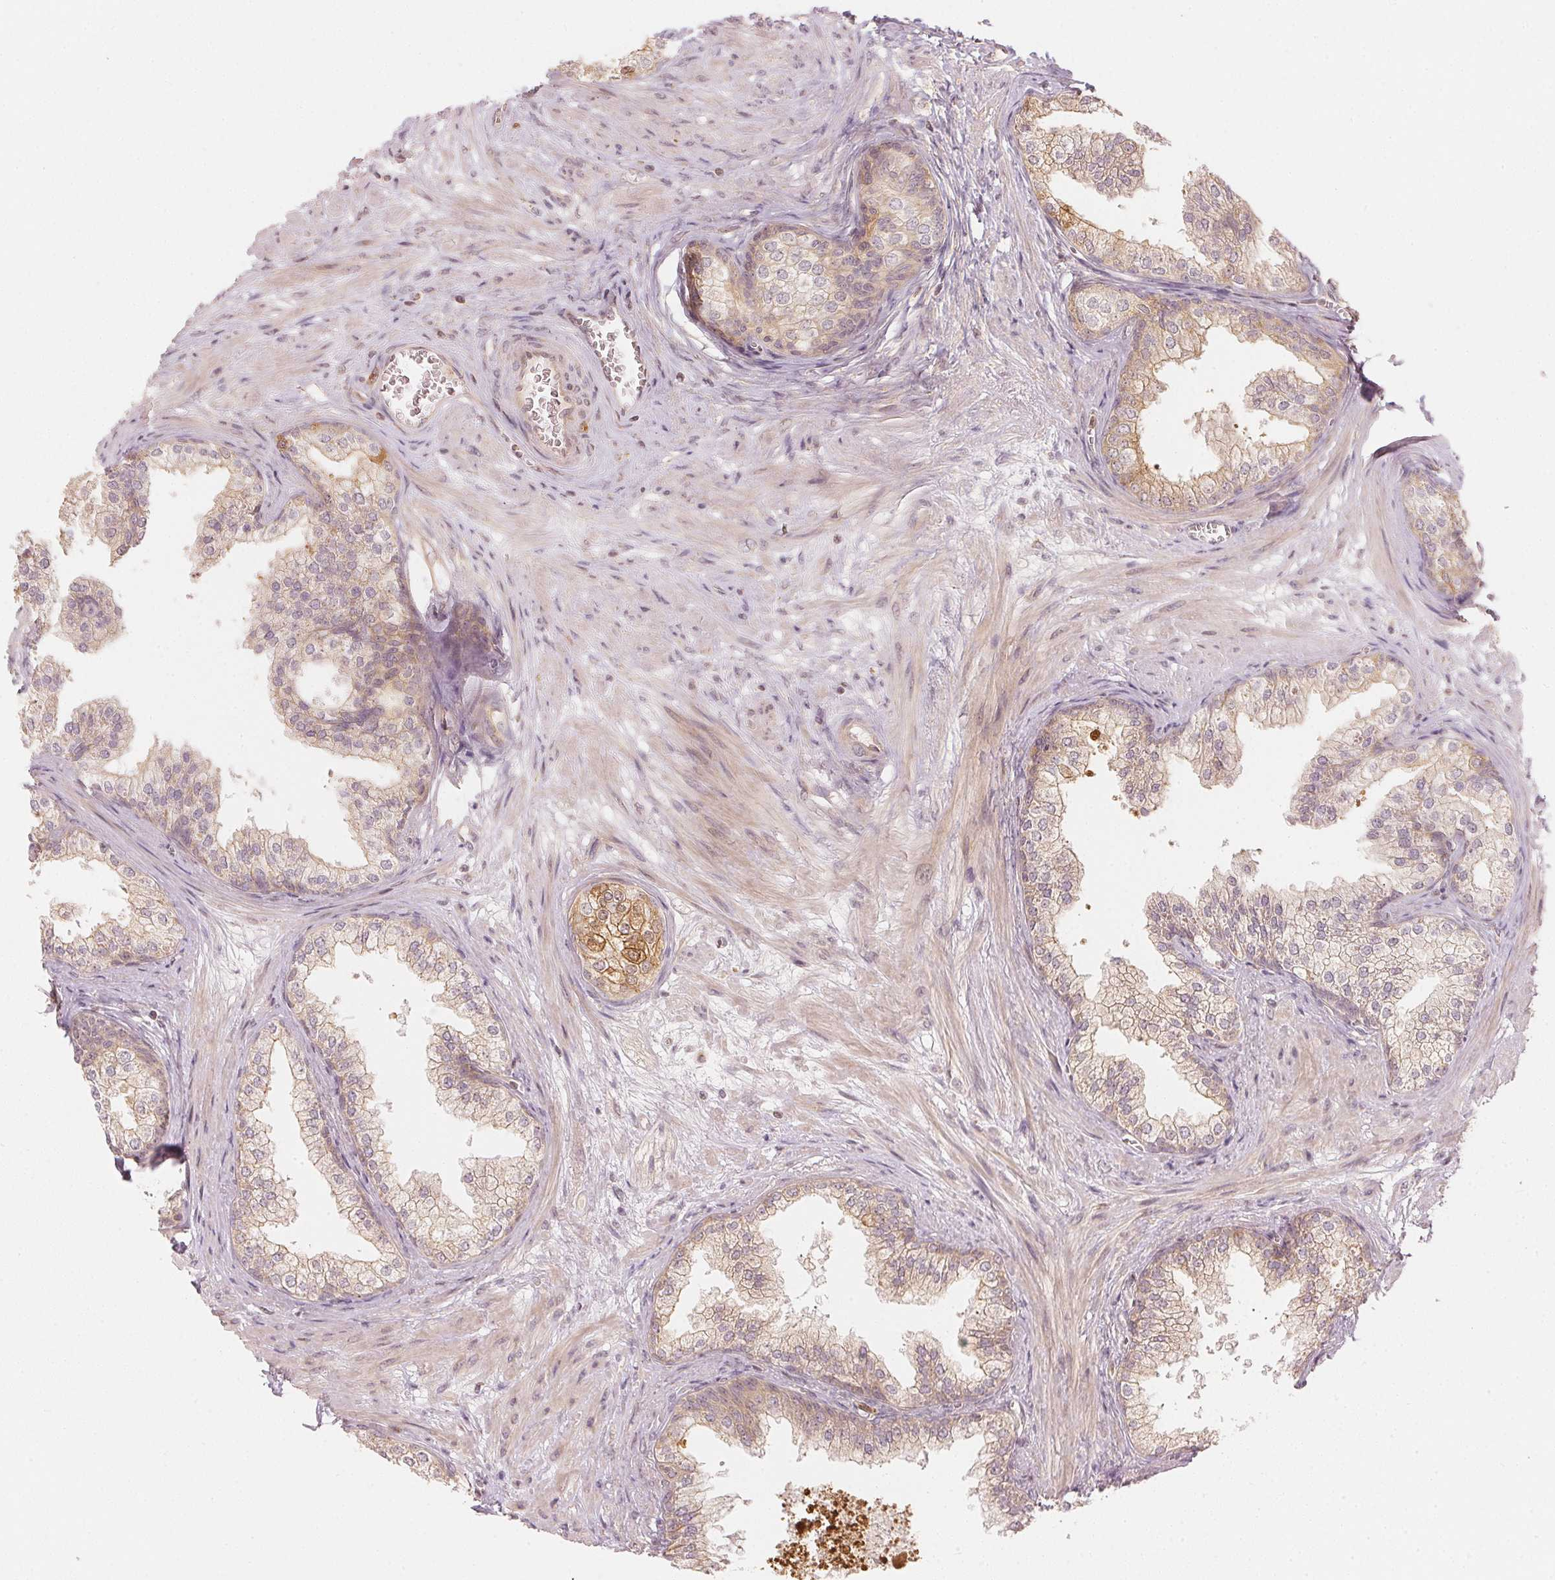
{"staining": {"intensity": "moderate", "quantity": "25%-75%", "location": "cytoplasmic/membranous"}, "tissue": "prostate", "cell_type": "Glandular cells", "image_type": "normal", "snomed": [{"axis": "morphology", "description": "Normal tissue, NOS"}, {"axis": "topography", "description": "Prostate"}], "caption": "Glandular cells reveal medium levels of moderate cytoplasmic/membranous expression in approximately 25%-75% of cells in normal prostate.", "gene": "WDR54", "patient": {"sex": "male", "age": 79}}